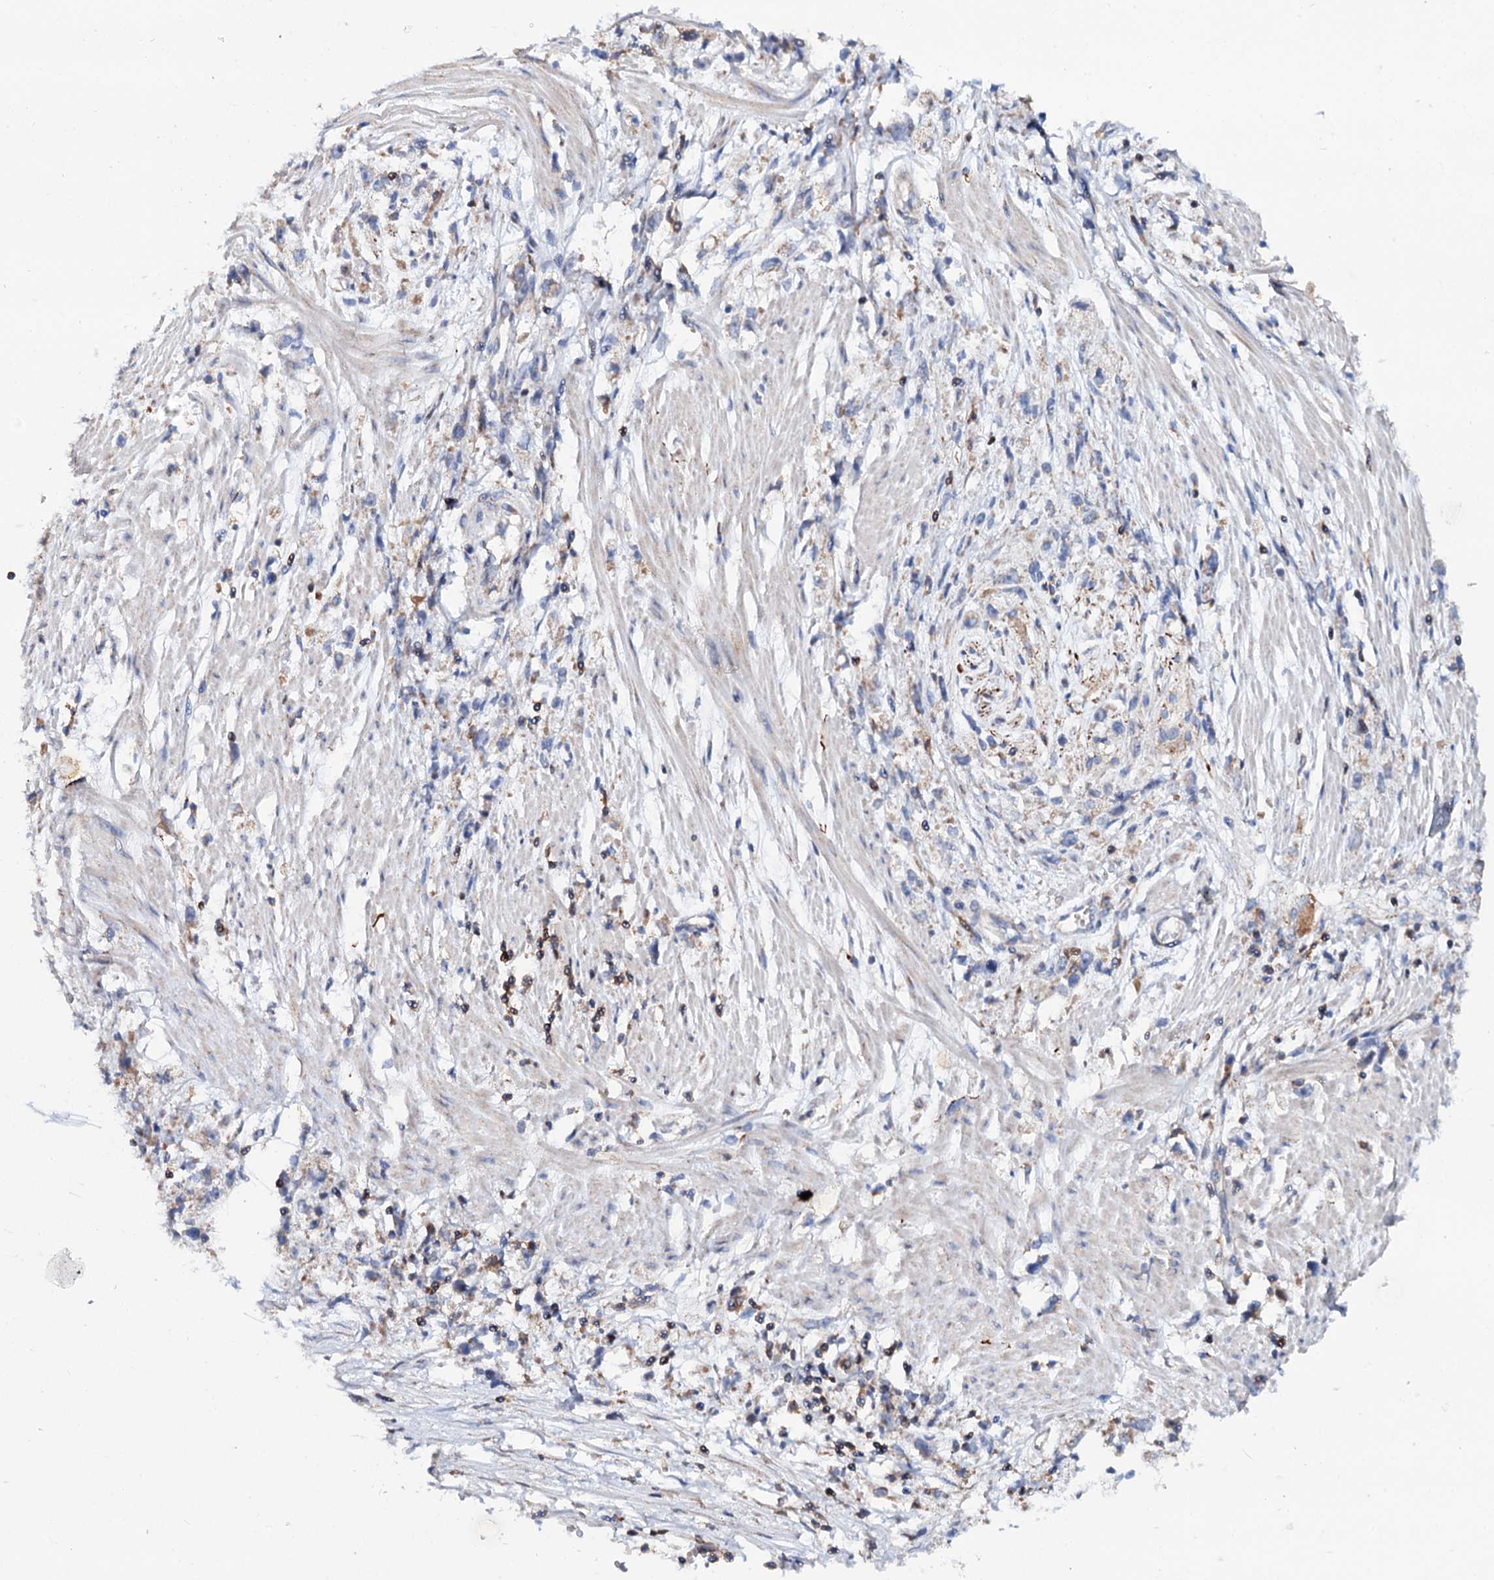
{"staining": {"intensity": "negative", "quantity": "none", "location": "none"}, "tissue": "stomach cancer", "cell_type": "Tumor cells", "image_type": "cancer", "snomed": [{"axis": "morphology", "description": "Adenocarcinoma, NOS"}, {"axis": "topography", "description": "Stomach"}], "caption": "Adenocarcinoma (stomach) was stained to show a protein in brown. There is no significant positivity in tumor cells.", "gene": "UBASH3B", "patient": {"sex": "female", "age": 59}}